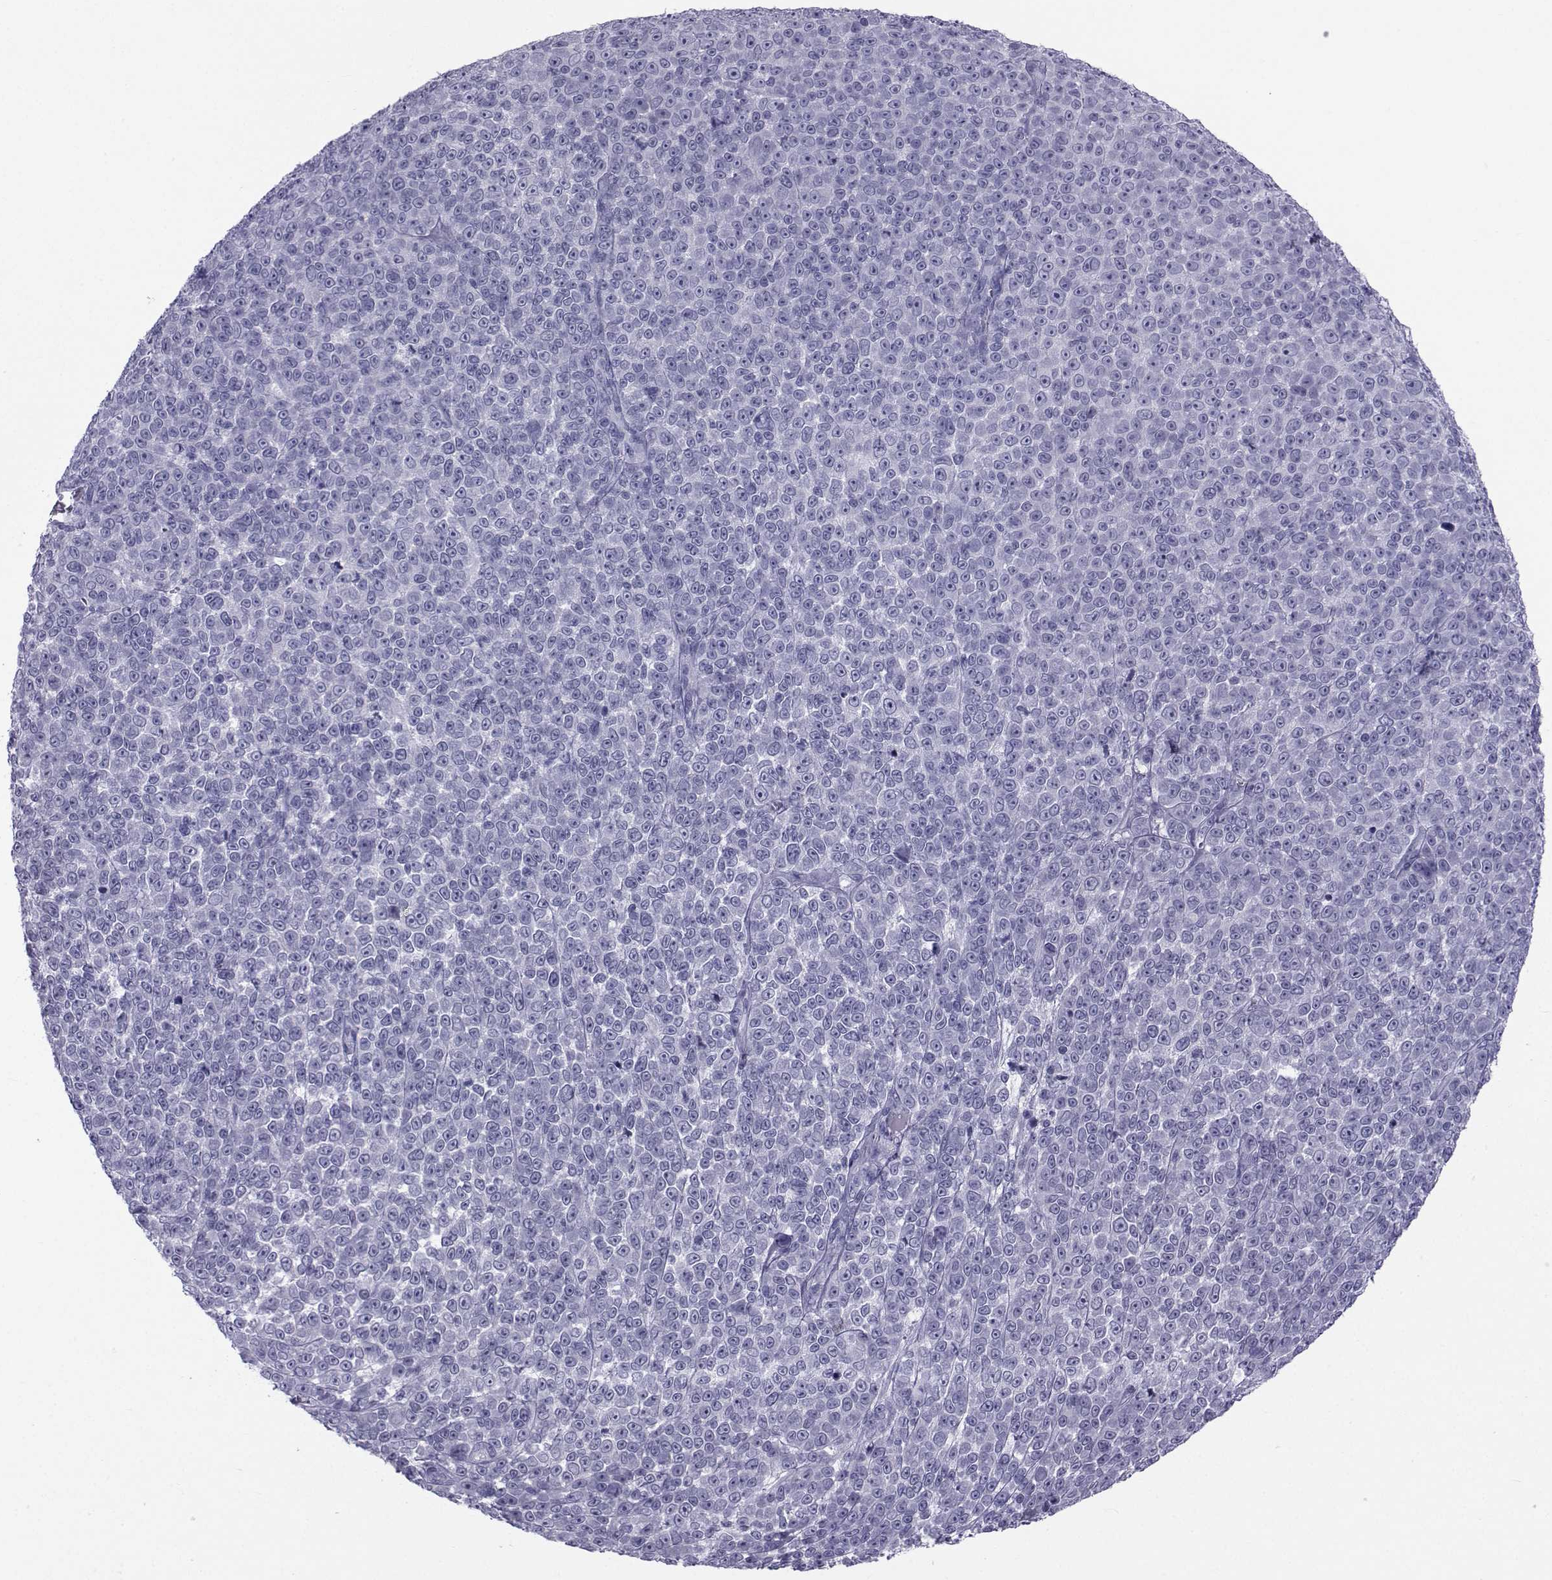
{"staining": {"intensity": "negative", "quantity": "none", "location": "none"}, "tissue": "melanoma", "cell_type": "Tumor cells", "image_type": "cancer", "snomed": [{"axis": "morphology", "description": "Malignant melanoma, NOS"}, {"axis": "topography", "description": "Skin"}], "caption": "This micrograph is of malignant melanoma stained with immunohistochemistry to label a protein in brown with the nuclei are counter-stained blue. There is no staining in tumor cells. (DAB IHC, high magnification).", "gene": "SPANXD", "patient": {"sex": "female", "age": 95}}